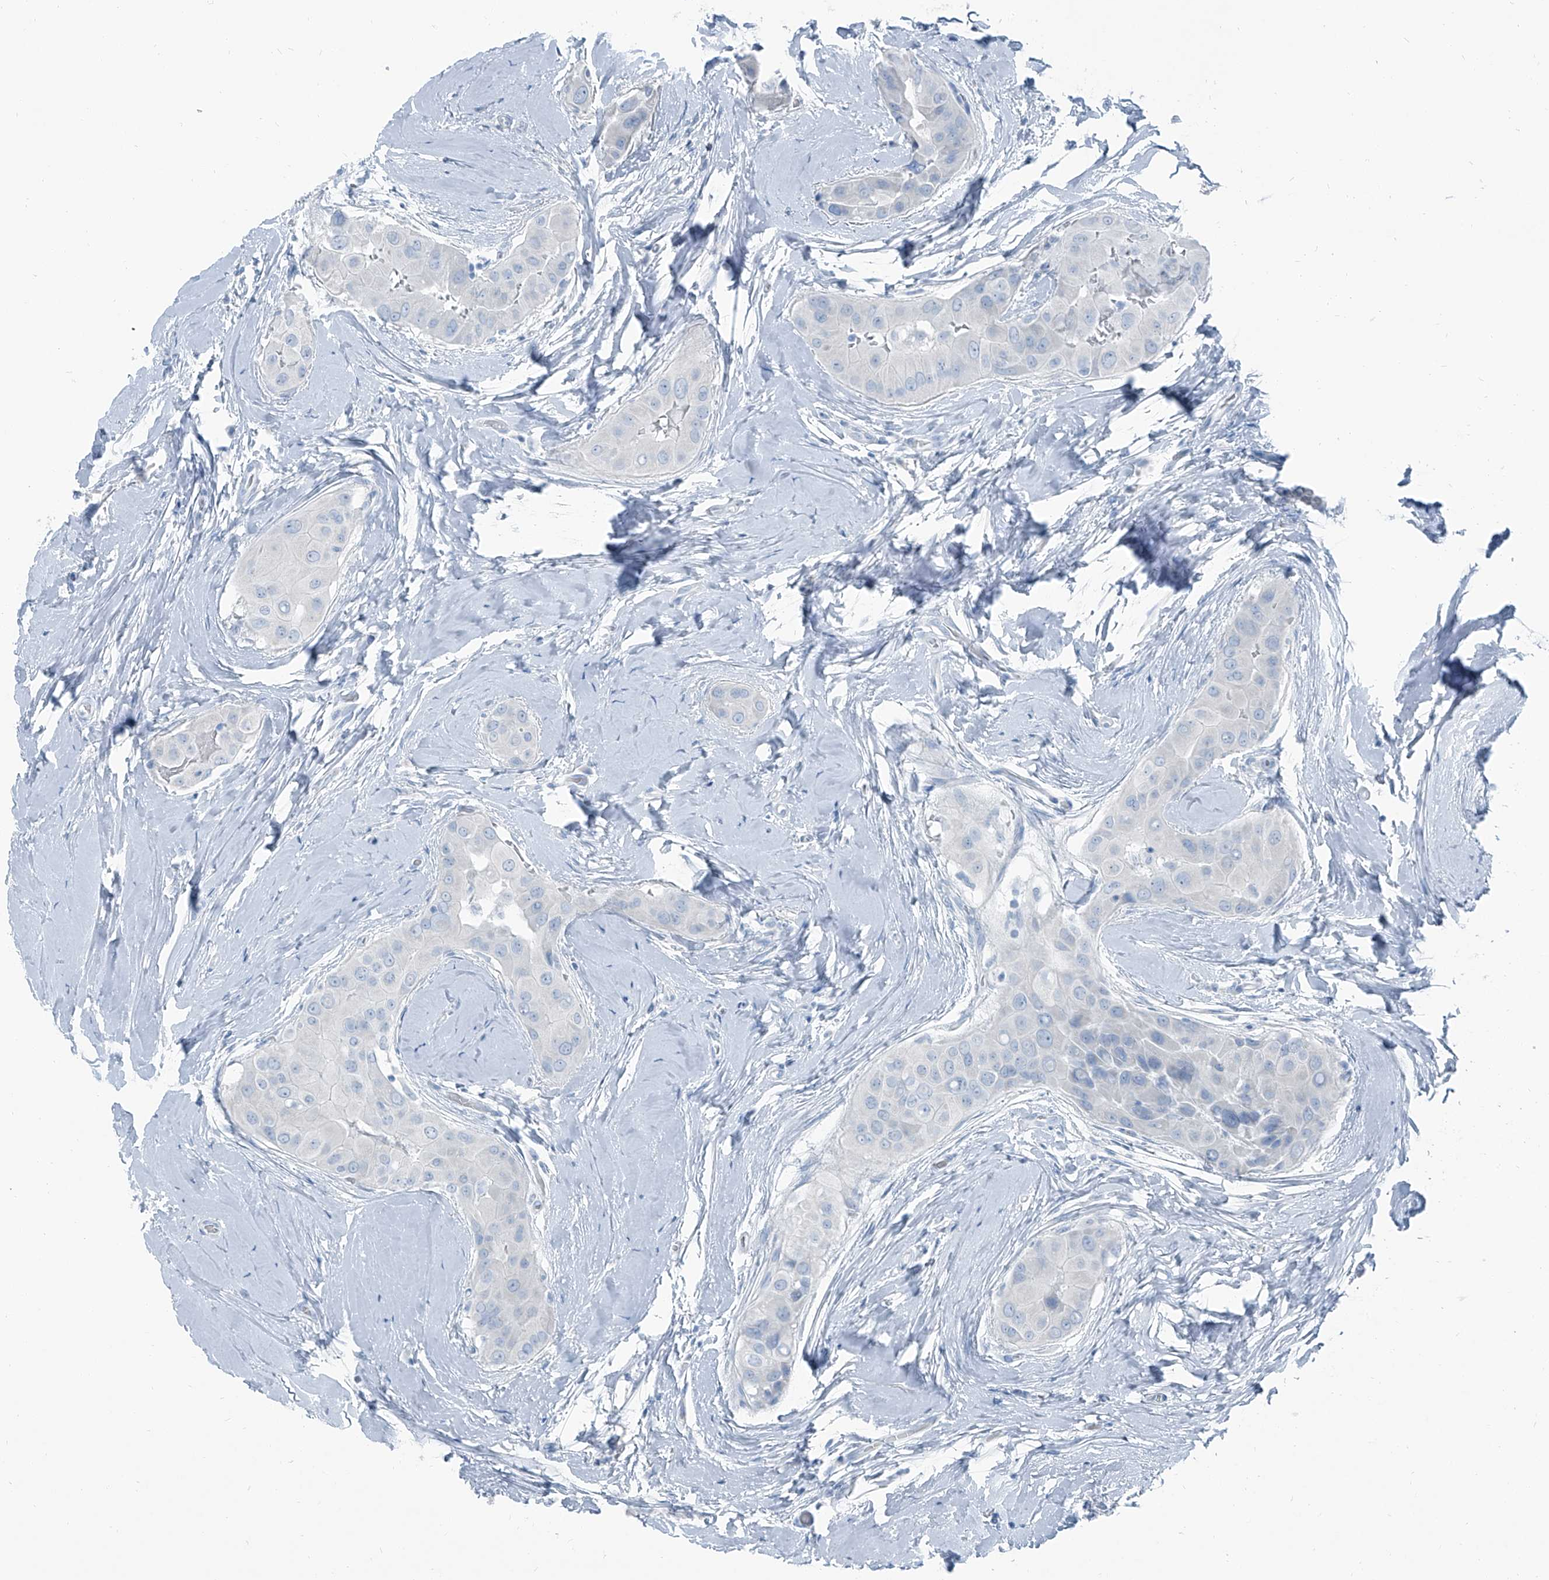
{"staining": {"intensity": "negative", "quantity": "none", "location": "none"}, "tissue": "thyroid cancer", "cell_type": "Tumor cells", "image_type": "cancer", "snomed": [{"axis": "morphology", "description": "Papillary adenocarcinoma, NOS"}, {"axis": "topography", "description": "Thyroid gland"}], "caption": "There is no significant staining in tumor cells of thyroid cancer (papillary adenocarcinoma).", "gene": "RGN", "patient": {"sex": "male", "age": 33}}